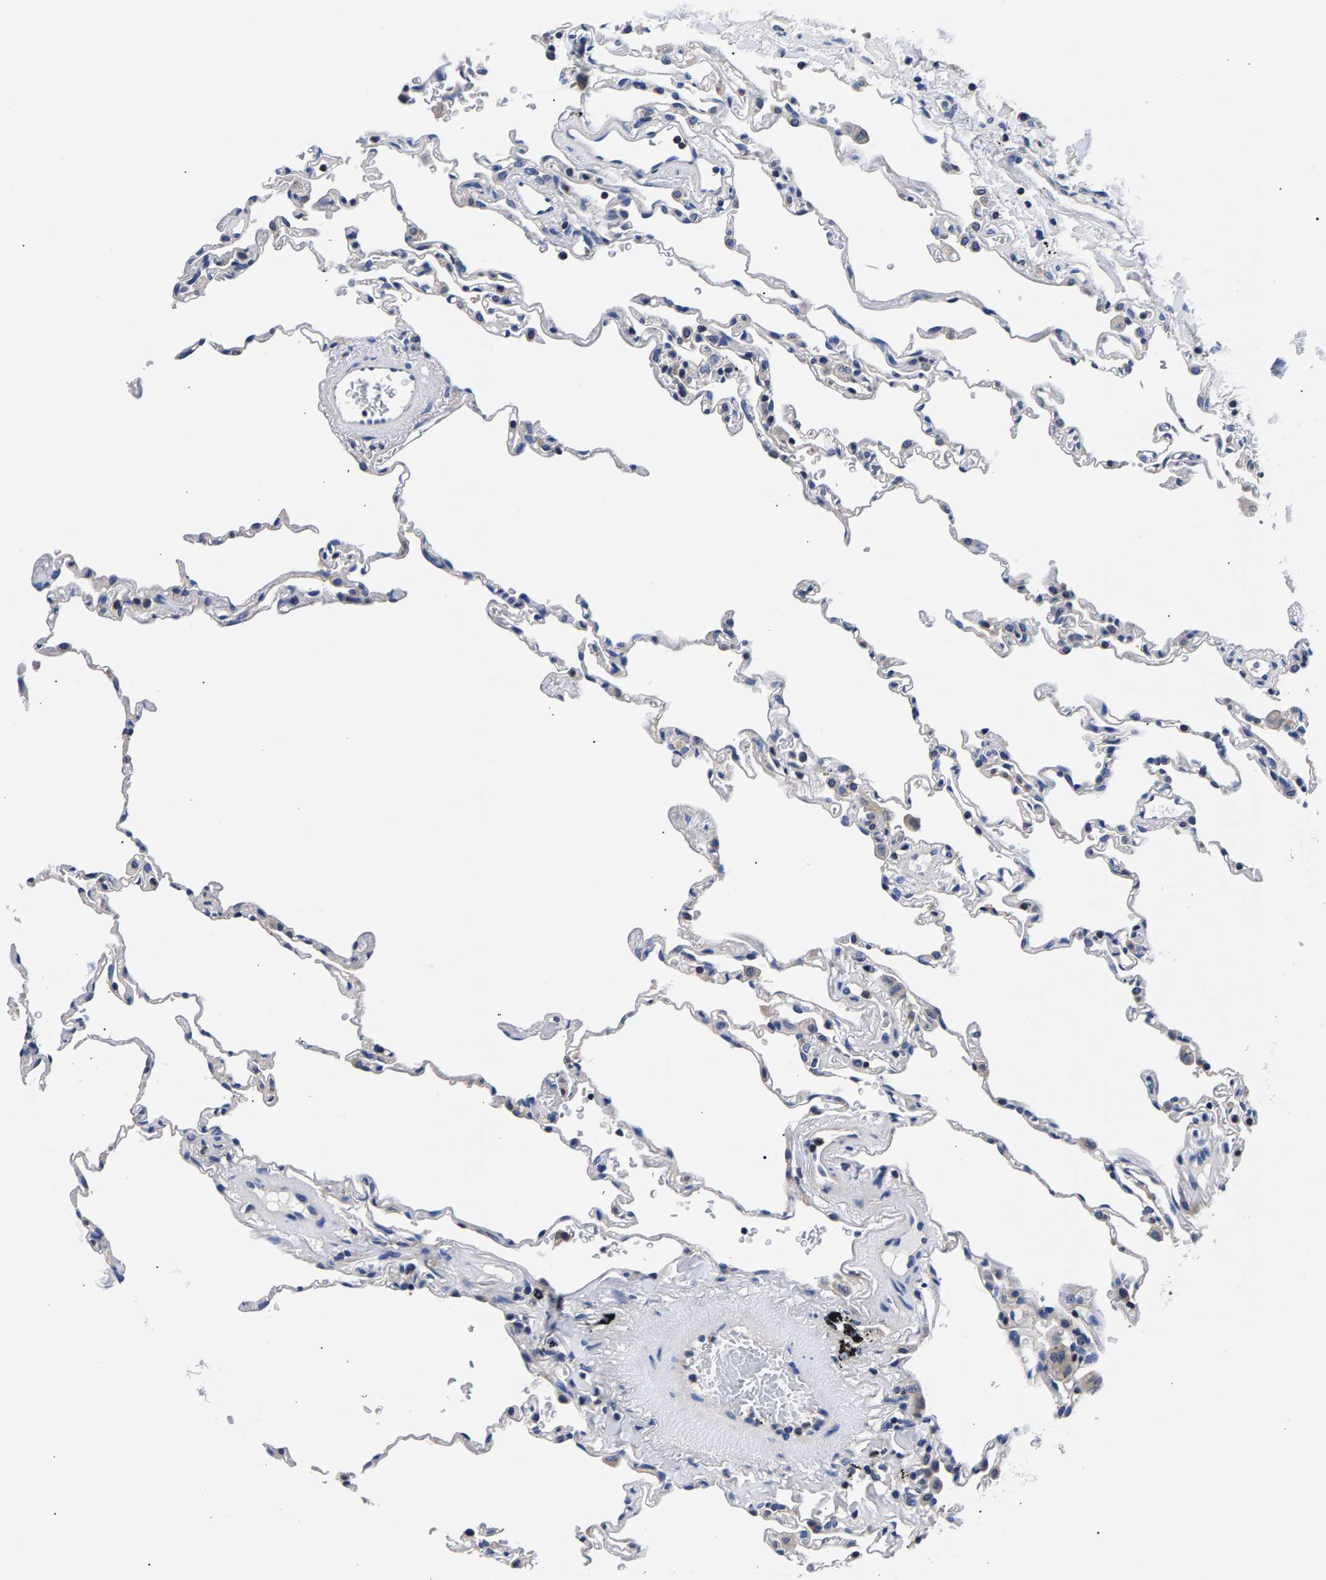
{"staining": {"intensity": "negative", "quantity": "none", "location": "none"}, "tissue": "lung", "cell_type": "Alveolar cells", "image_type": "normal", "snomed": [{"axis": "morphology", "description": "Normal tissue, NOS"}, {"axis": "topography", "description": "Lung"}], "caption": "Immunohistochemical staining of unremarkable human lung displays no significant staining in alveolar cells. The staining was performed using DAB to visualize the protein expression in brown, while the nuclei were stained in blue with hematoxylin (Magnification: 20x).", "gene": "PHF24", "patient": {"sex": "male", "age": 59}}